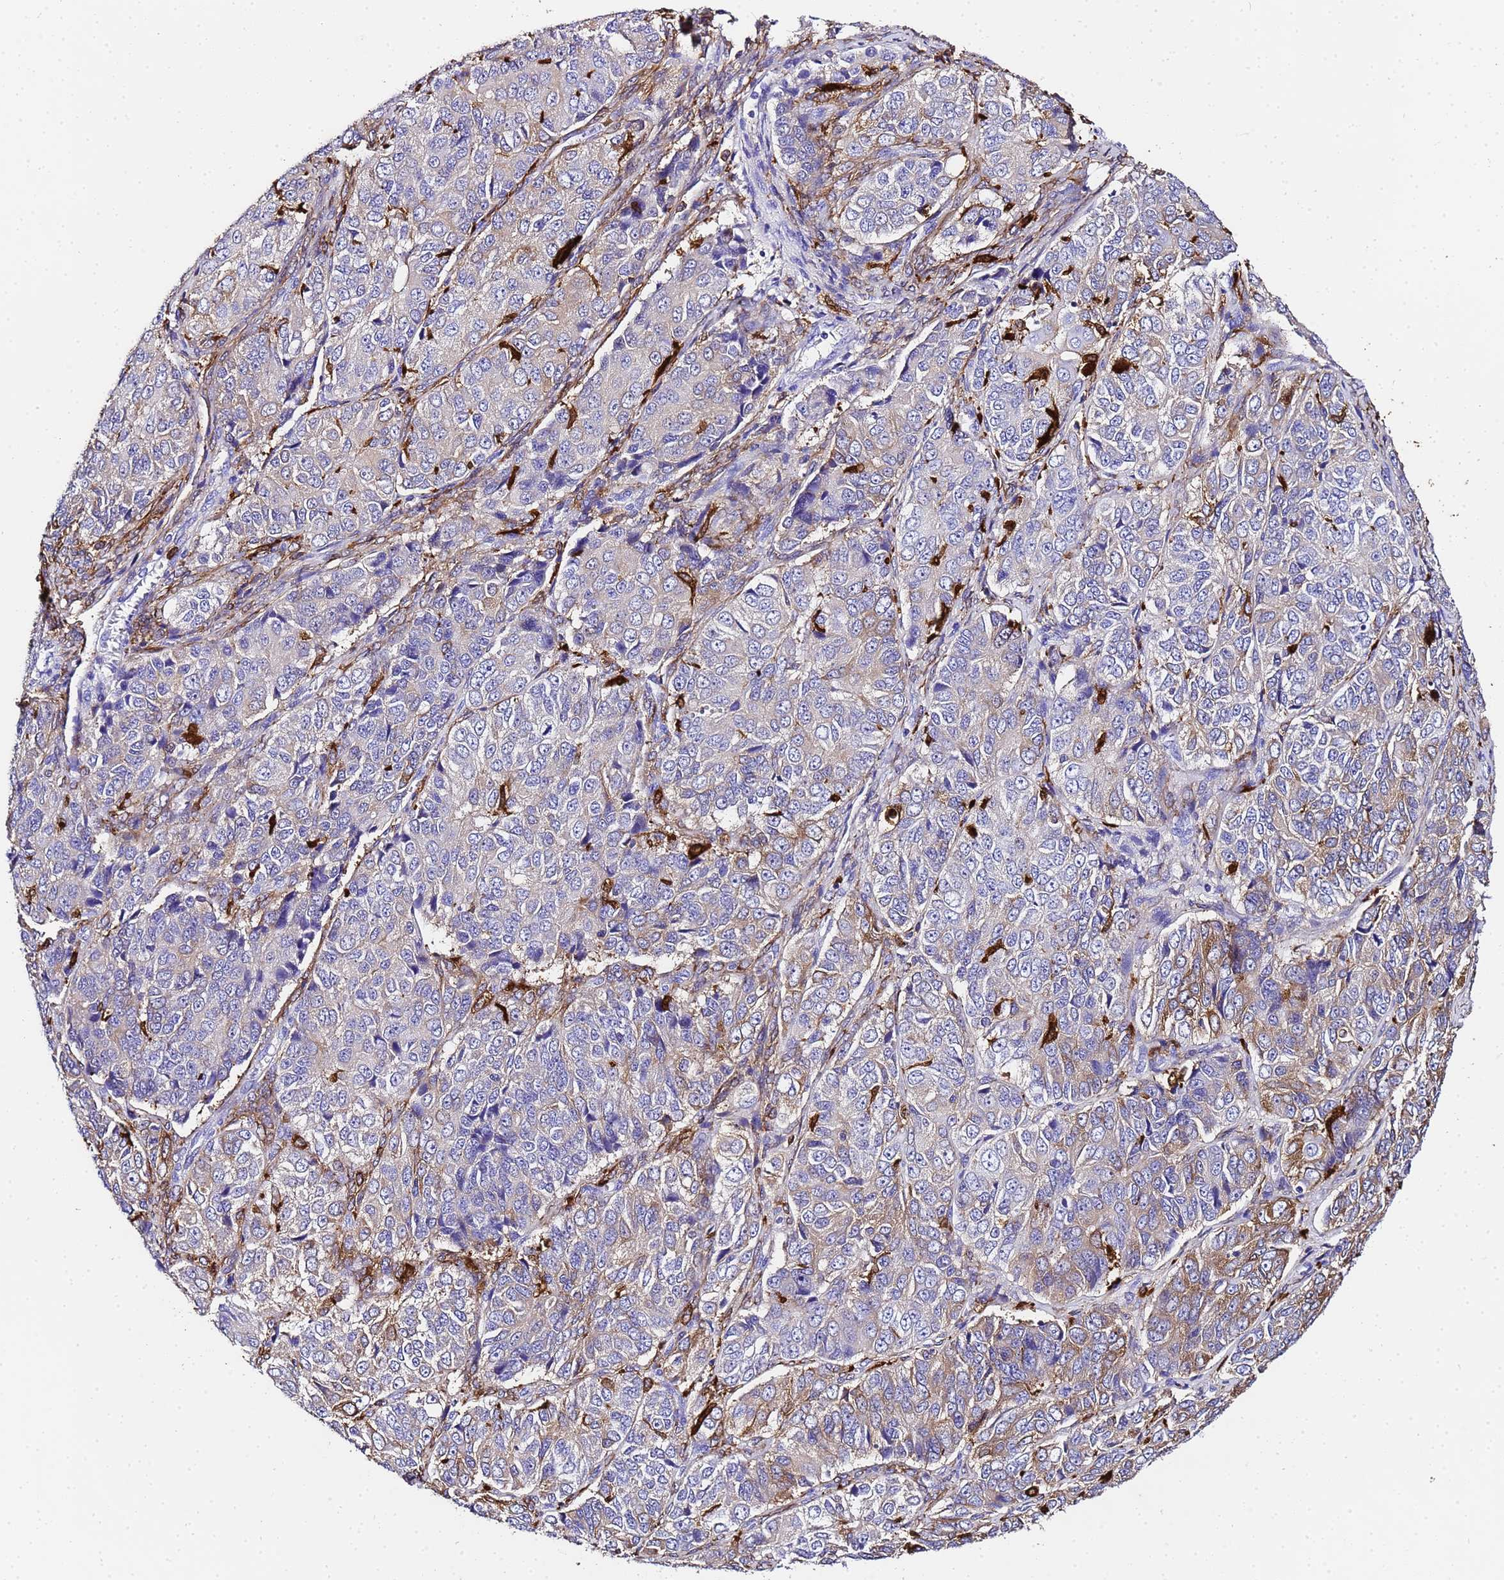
{"staining": {"intensity": "moderate", "quantity": "<25%", "location": "cytoplasmic/membranous"}, "tissue": "ovarian cancer", "cell_type": "Tumor cells", "image_type": "cancer", "snomed": [{"axis": "morphology", "description": "Carcinoma, endometroid"}, {"axis": "topography", "description": "Ovary"}], "caption": "Moderate cytoplasmic/membranous positivity for a protein is appreciated in about <25% of tumor cells of ovarian cancer (endometroid carcinoma) using immunohistochemistry (IHC).", "gene": "FTL", "patient": {"sex": "female", "age": 51}}